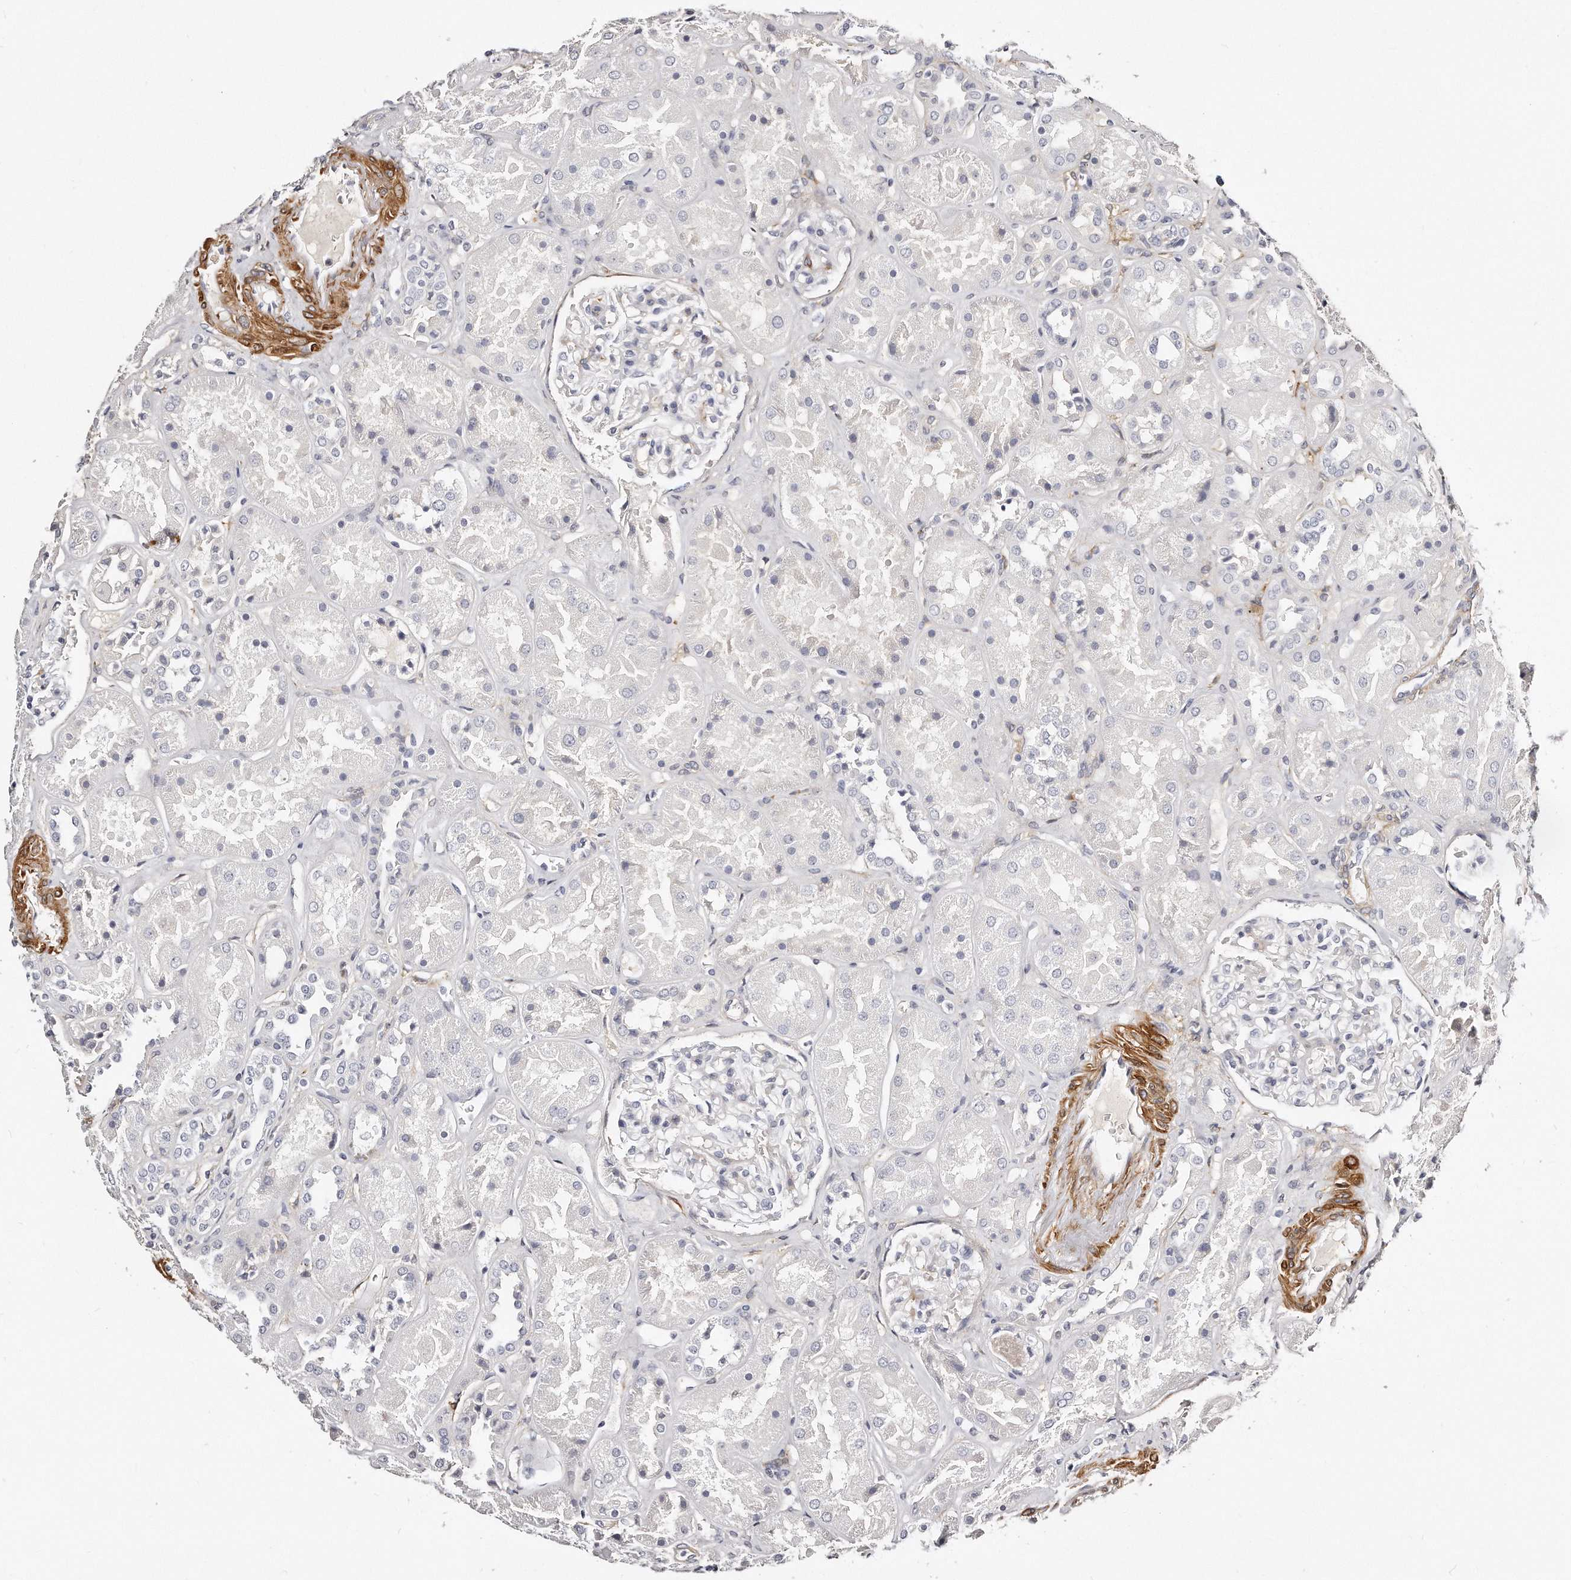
{"staining": {"intensity": "negative", "quantity": "none", "location": "none"}, "tissue": "kidney", "cell_type": "Cells in glomeruli", "image_type": "normal", "snomed": [{"axis": "morphology", "description": "Normal tissue, NOS"}, {"axis": "topography", "description": "Kidney"}], "caption": "Kidney was stained to show a protein in brown. There is no significant expression in cells in glomeruli. (Brightfield microscopy of DAB IHC at high magnification).", "gene": "LMOD1", "patient": {"sex": "male", "age": 70}}